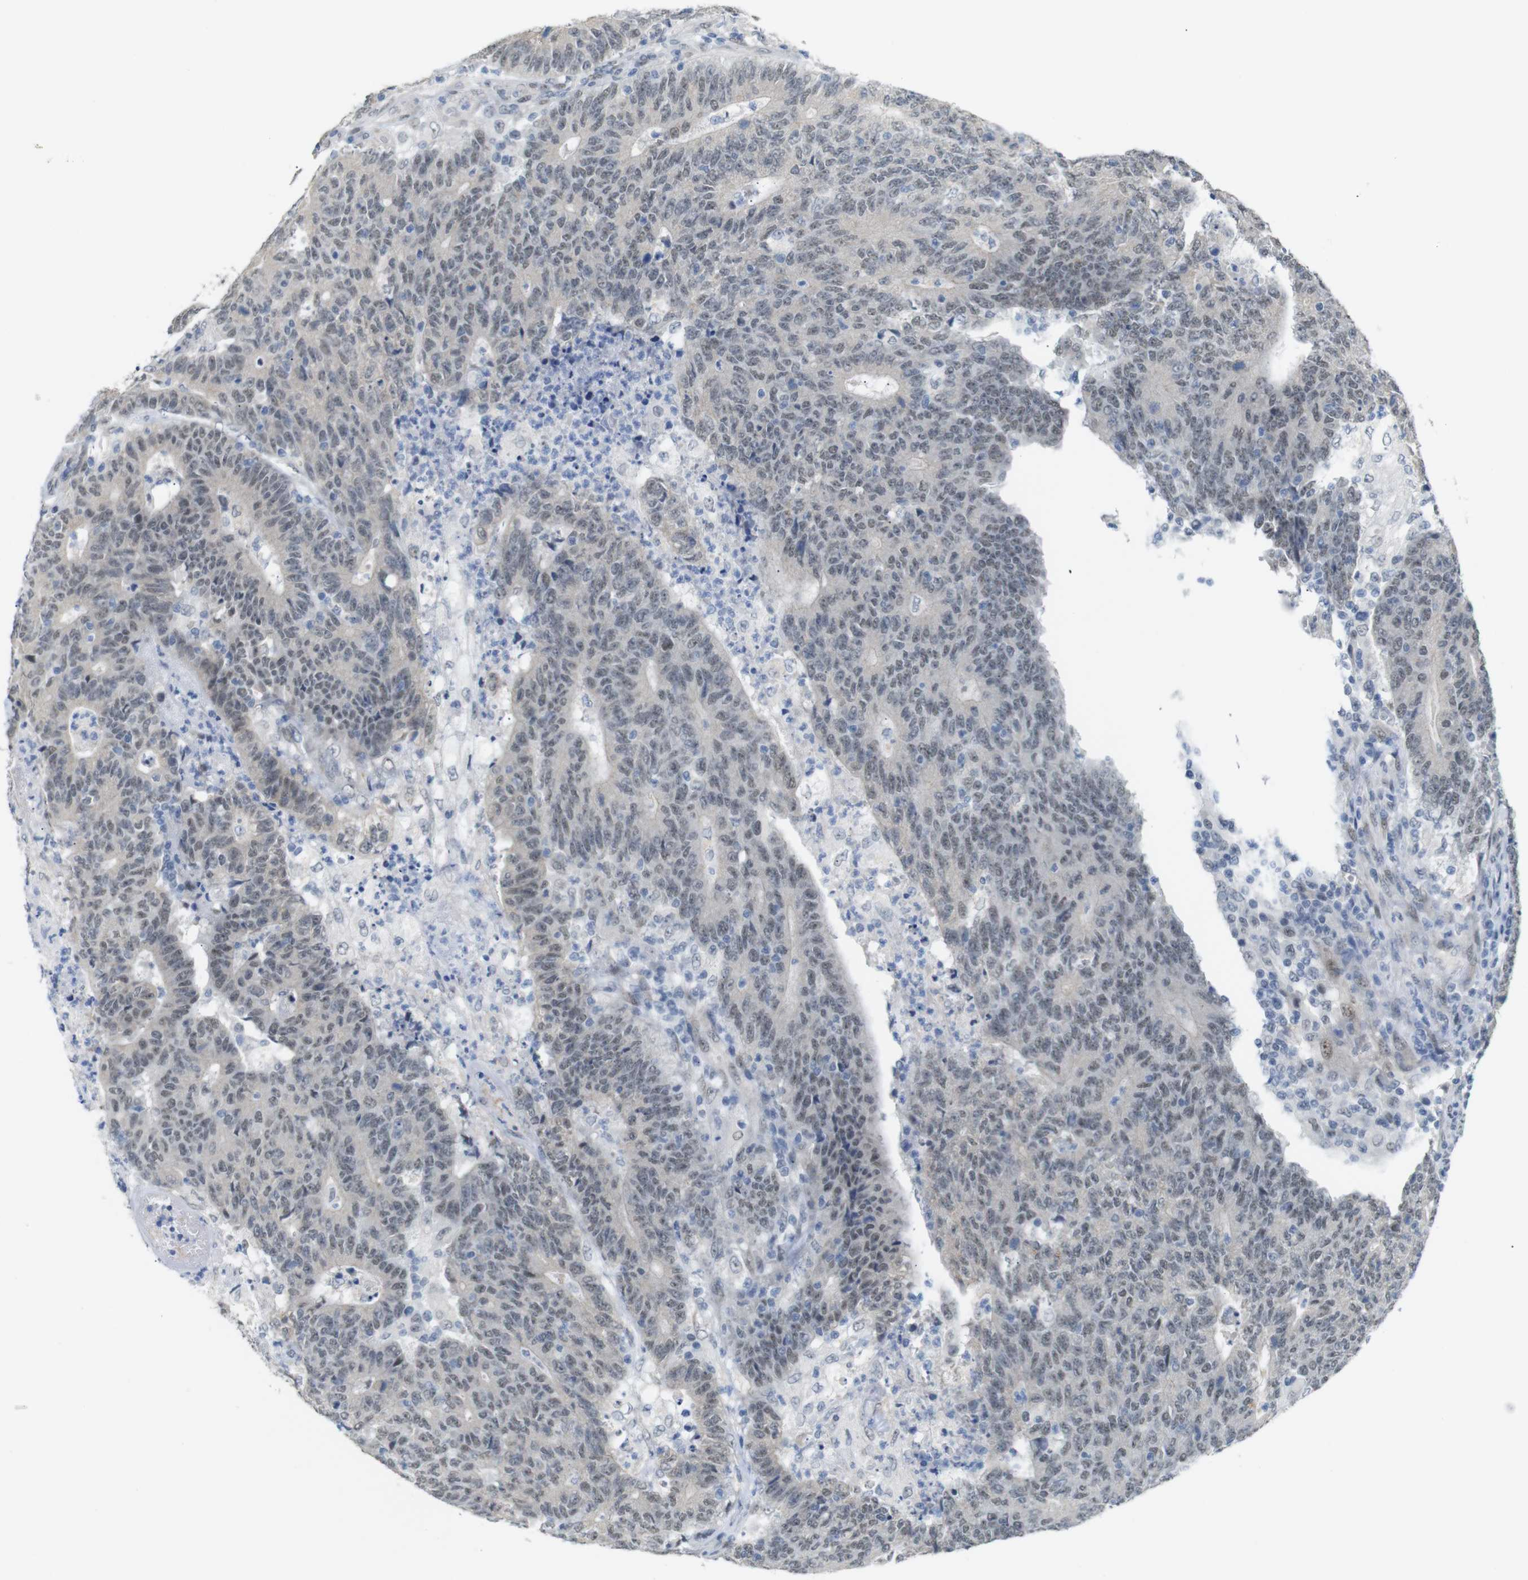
{"staining": {"intensity": "negative", "quantity": "none", "location": "none"}, "tissue": "colorectal cancer", "cell_type": "Tumor cells", "image_type": "cancer", "snomed": [{"axis": "morphology", "description": "Normal tissue, NOS"}, {"axis": "morphology", "description": "Adenocarcinoma, NOS"}, {"axis": "topography", "description": "Colon"}], "caption": "Protein analysis of colorectal cancer (adenocarcinoma) exhibits no significant staining in tumor cells.", "gene": "GPR158", "patient": {"sex": "female", "age": 75}}